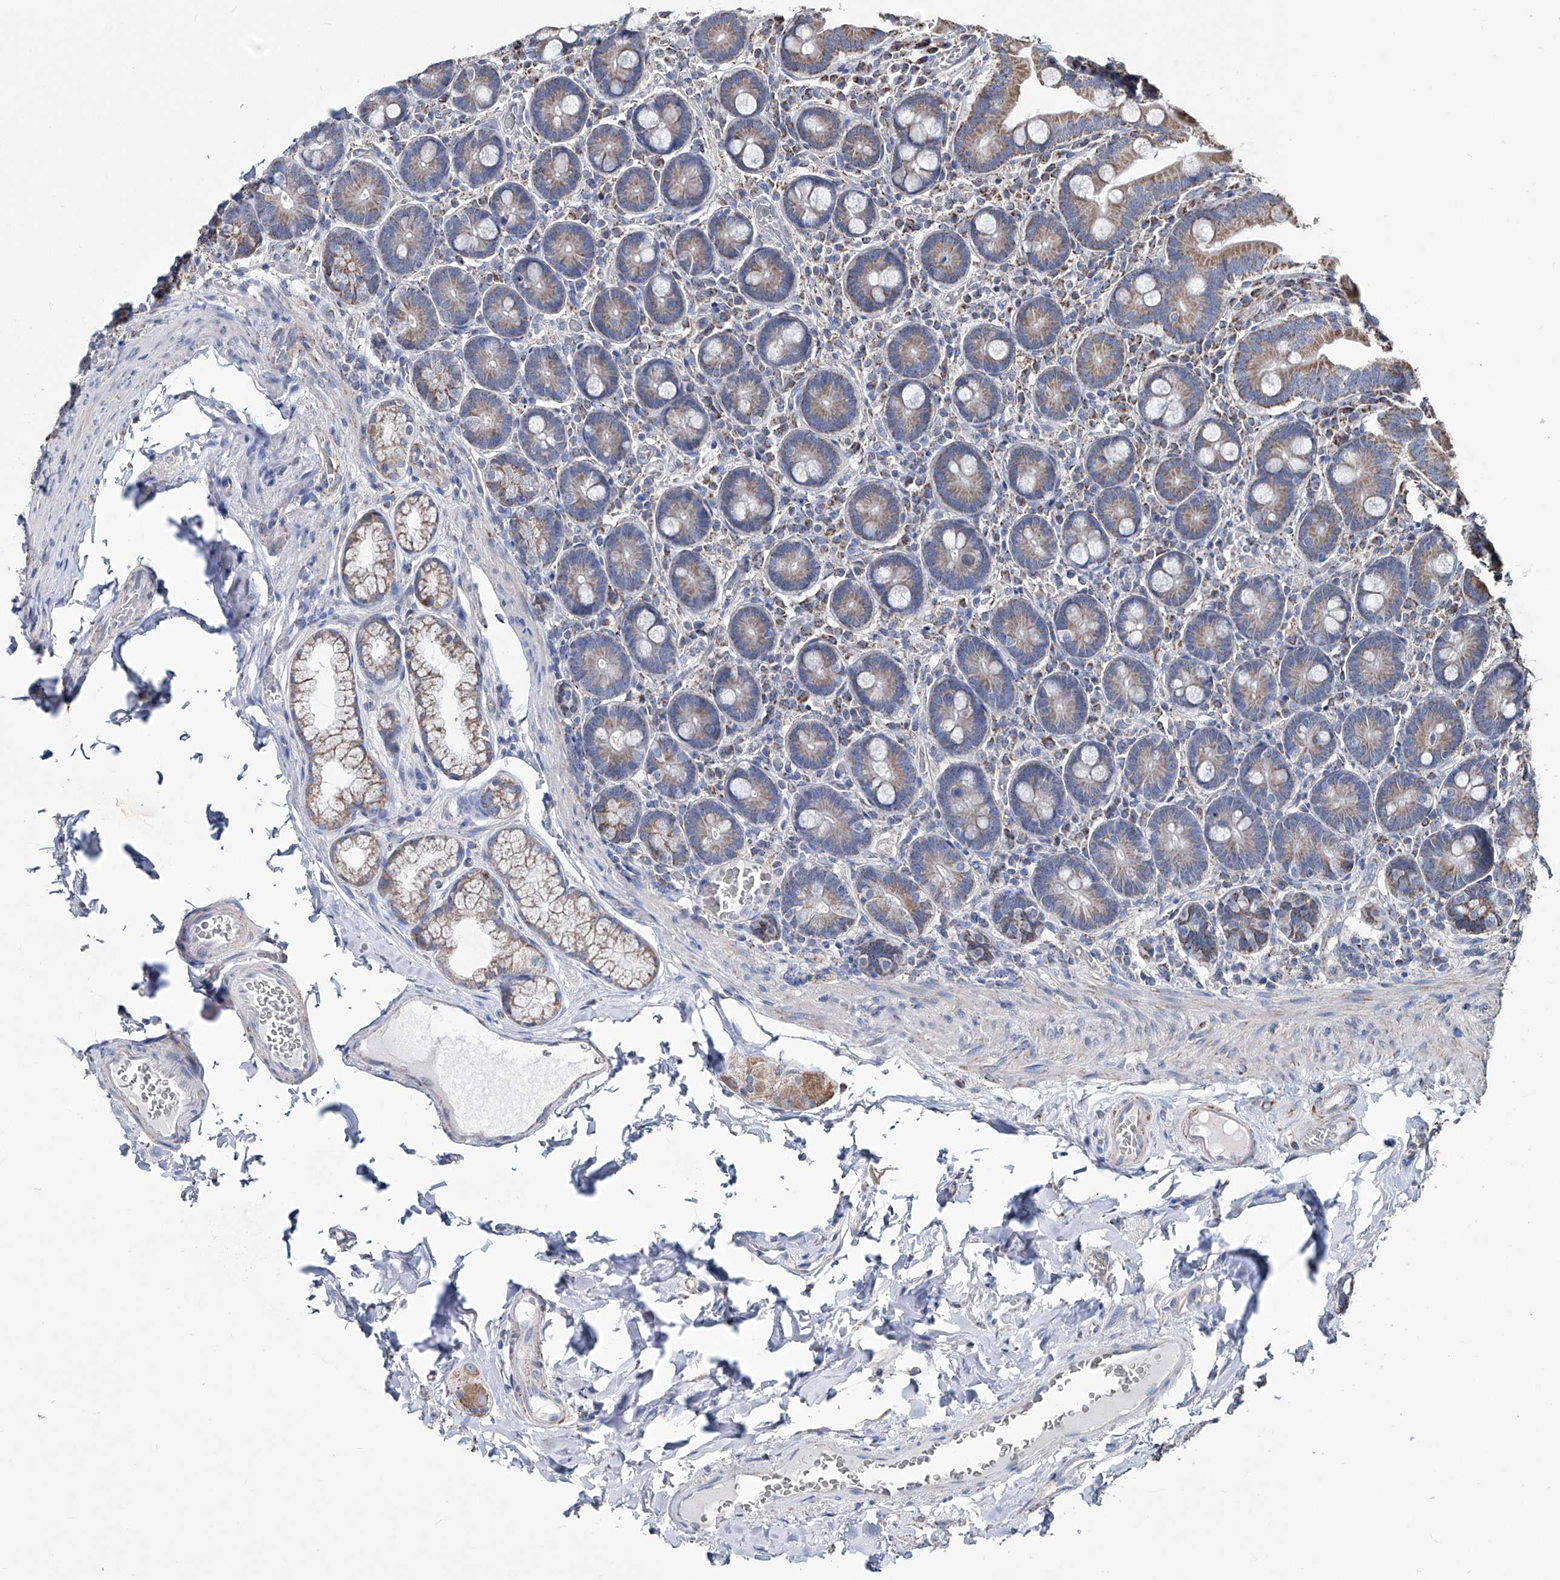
{"staining": {"intensity": "weak", "quantity": ">75%", "location": "cytoplasmic/membranous"}, "tissue": "duodenum", "cell_type": "Glandular cells", "image_type": "normal", "snomed": [{"axis": "morphology", "description": "Normal tissue, NOS"}, {"axis": "topography", "description": "Duodenum"}], "caption": "Immunohistochemical staining of benign human duodenum displays >75% levels of weak cytoplasmic/membranous protein positivity in approximately >75% of glandular cells. (Brightfield microscopy of DAB IHC at high magnification).", "gene": "NHS", "patient": {"sex": "female", "age": 62}}